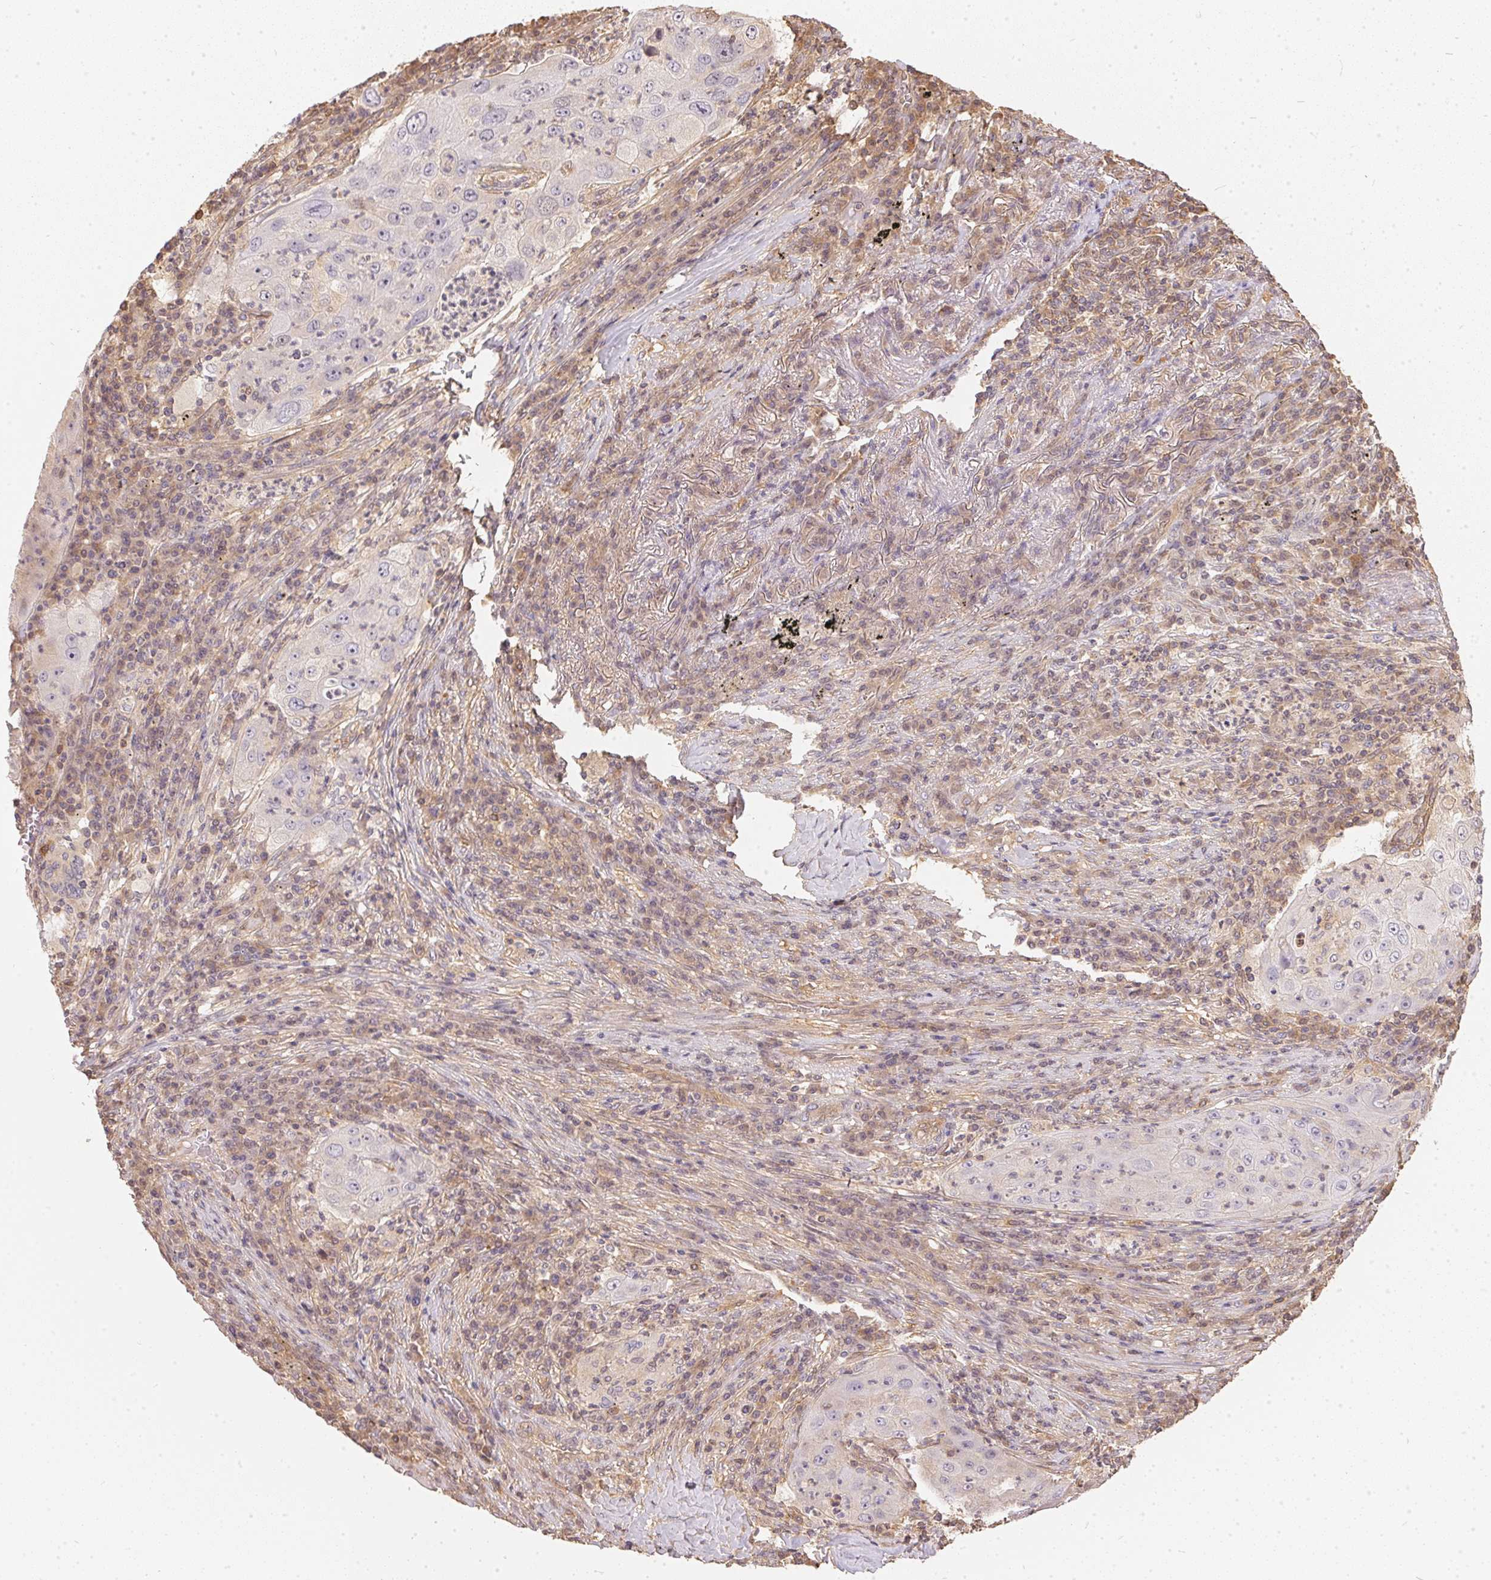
{"staining": {"intensity": "negative", "quantity": "none", "location": "none"}, "tissue": "lung cancer", "cell_type": "Tumor cells", "image_type": "cancer", "snomed": [{"axis": "morphology", "description": "Squamous cell carcinoma, NOS"}, {"axis": "topography", "description": "Lung"}], "caption": "IHC of lung cancer (squamous cell carcinoma) reveals no positivity in tumor cells.", "gene": "BLMH", "patient": {"sex": "female", "age": 59}}